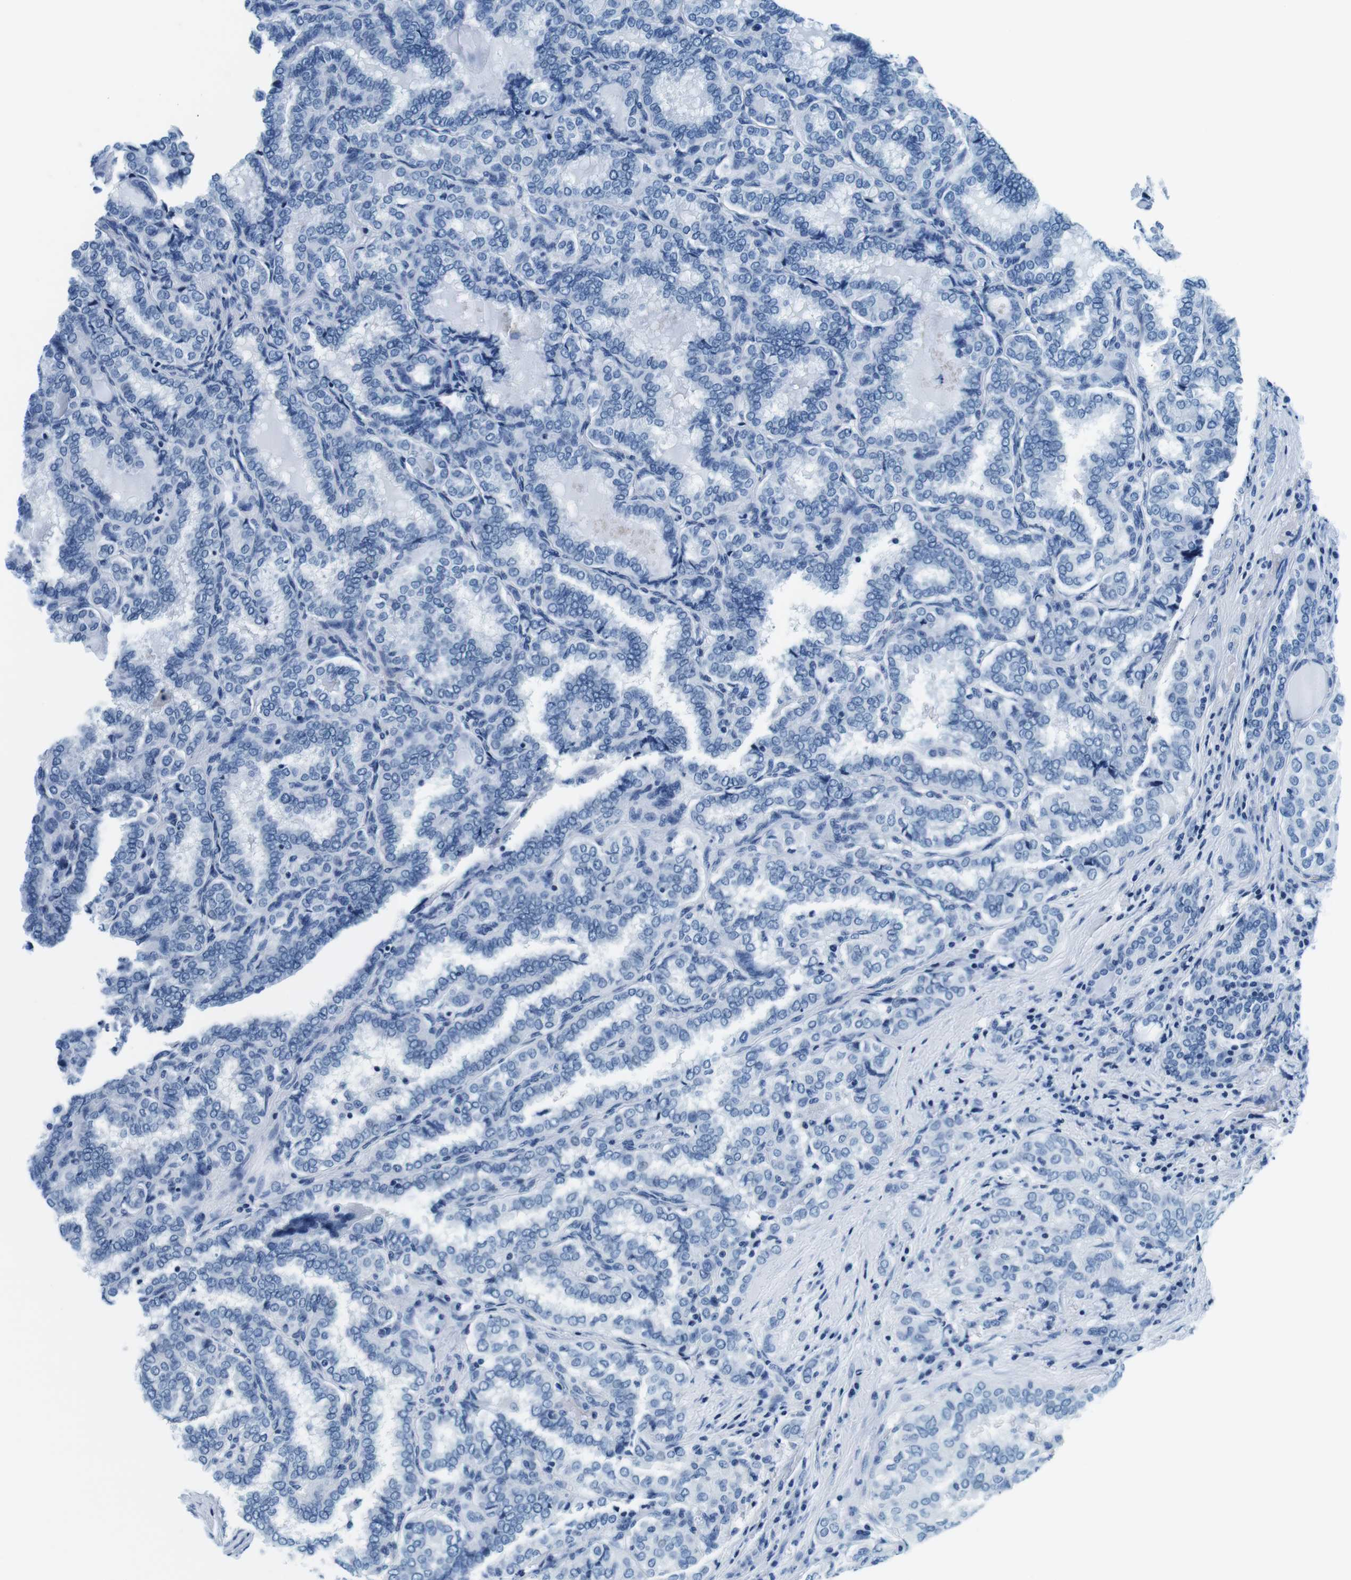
{"staining": {"intensity": "negative", "quantity": "none", "location": "none"}, "tissue": "thyroid cancer", "cell_type": "Tumor cells", "image_type": "cancer", "snomed": [{"axis": "morphology", "description": "Normal tissue, NOS"}, {"axis": "morphology", "description": "Papillary adenocarcinoma, NOS"}, {"axis": "topography", "description": "Thyroid gland"}], "caption": "DAB (3,3'-diaminobenzidine) immunohistochemical staining of thyroid cancer (papillary adenocarcinoma) displays no significant expression in tumor cells.", "gene": "ELANE", "patient": {"sex": "female", "age": 30}}